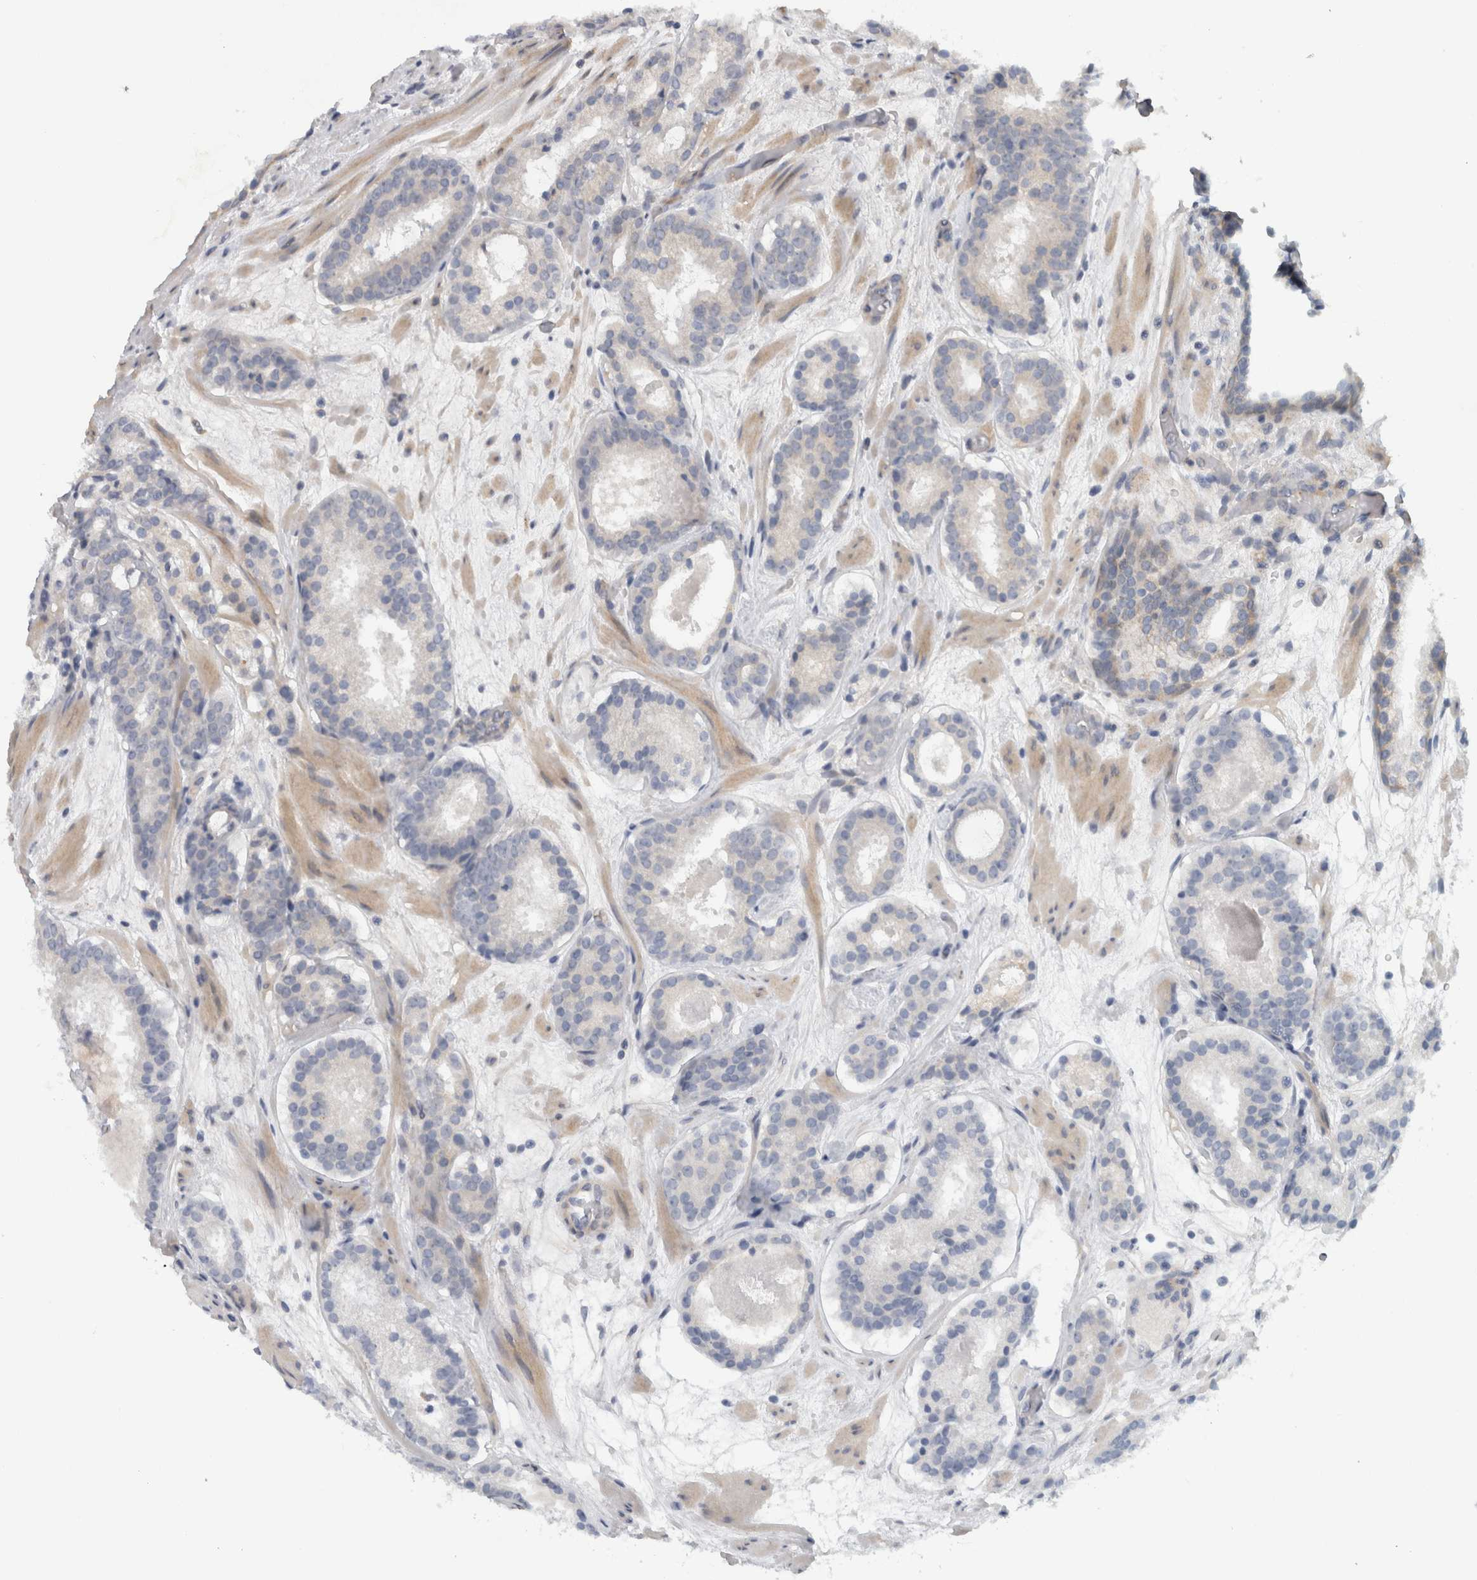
{"staining": {"intensity": "negative", "quantity": "none", "location": "none"}, "tissue": "prostate cancer", "cell_type": "Tumor cells", "image_type": "cancer", "snomed": [{"axis": "morphology", "description": "Adenocarcinoma, Low grade"}, {"axis": "topography", "description": "Prostate"}], "caption": "Tumor cells show no significant staining in adenocarcinoma (low-grade) (prostate). (DAB immunohistochemistry (IHC), high magnification).", "gene": "ZNF804B", "patient": {"sex": "male", "age": 69}}